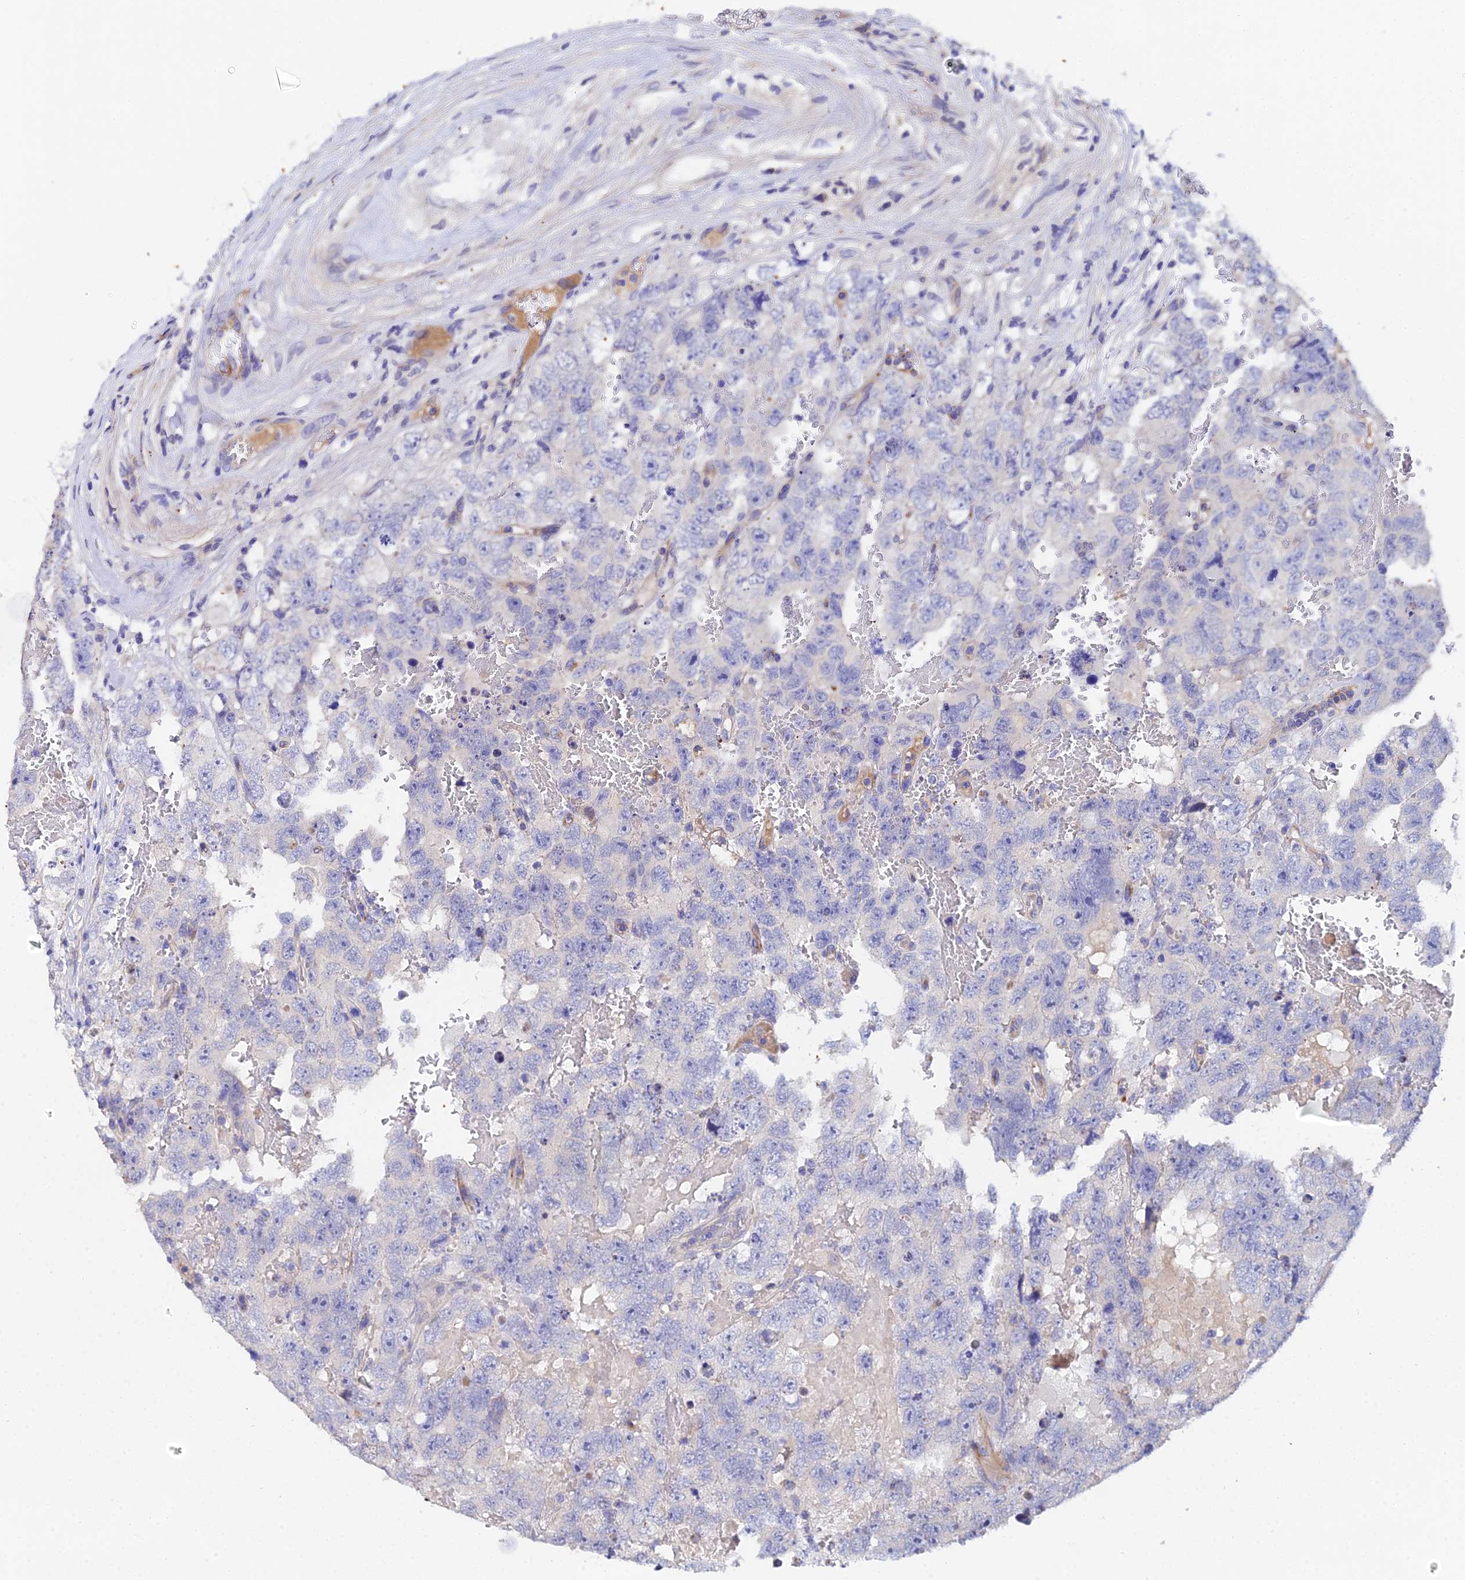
{"staining": {"intensity": "negative", "quantity": "none", "location": "none"}, "tissue": "testis cancer", "cell_type": "Tumor cells", "image_type": "cancer", "snomed": [{"axis": "morphology", "description": "Carcinoma, Embryonal, NOS"}, {"axis": "topography", "description": "Testis"}], "caption": "An immunohistochemistry image of testis embryonal carcinoma is shown. There is no staining in tumor cells of testis embryonal carcinoma.", "gene": "UBE2L3", "patient": {"sex": "male", "age": 45}}